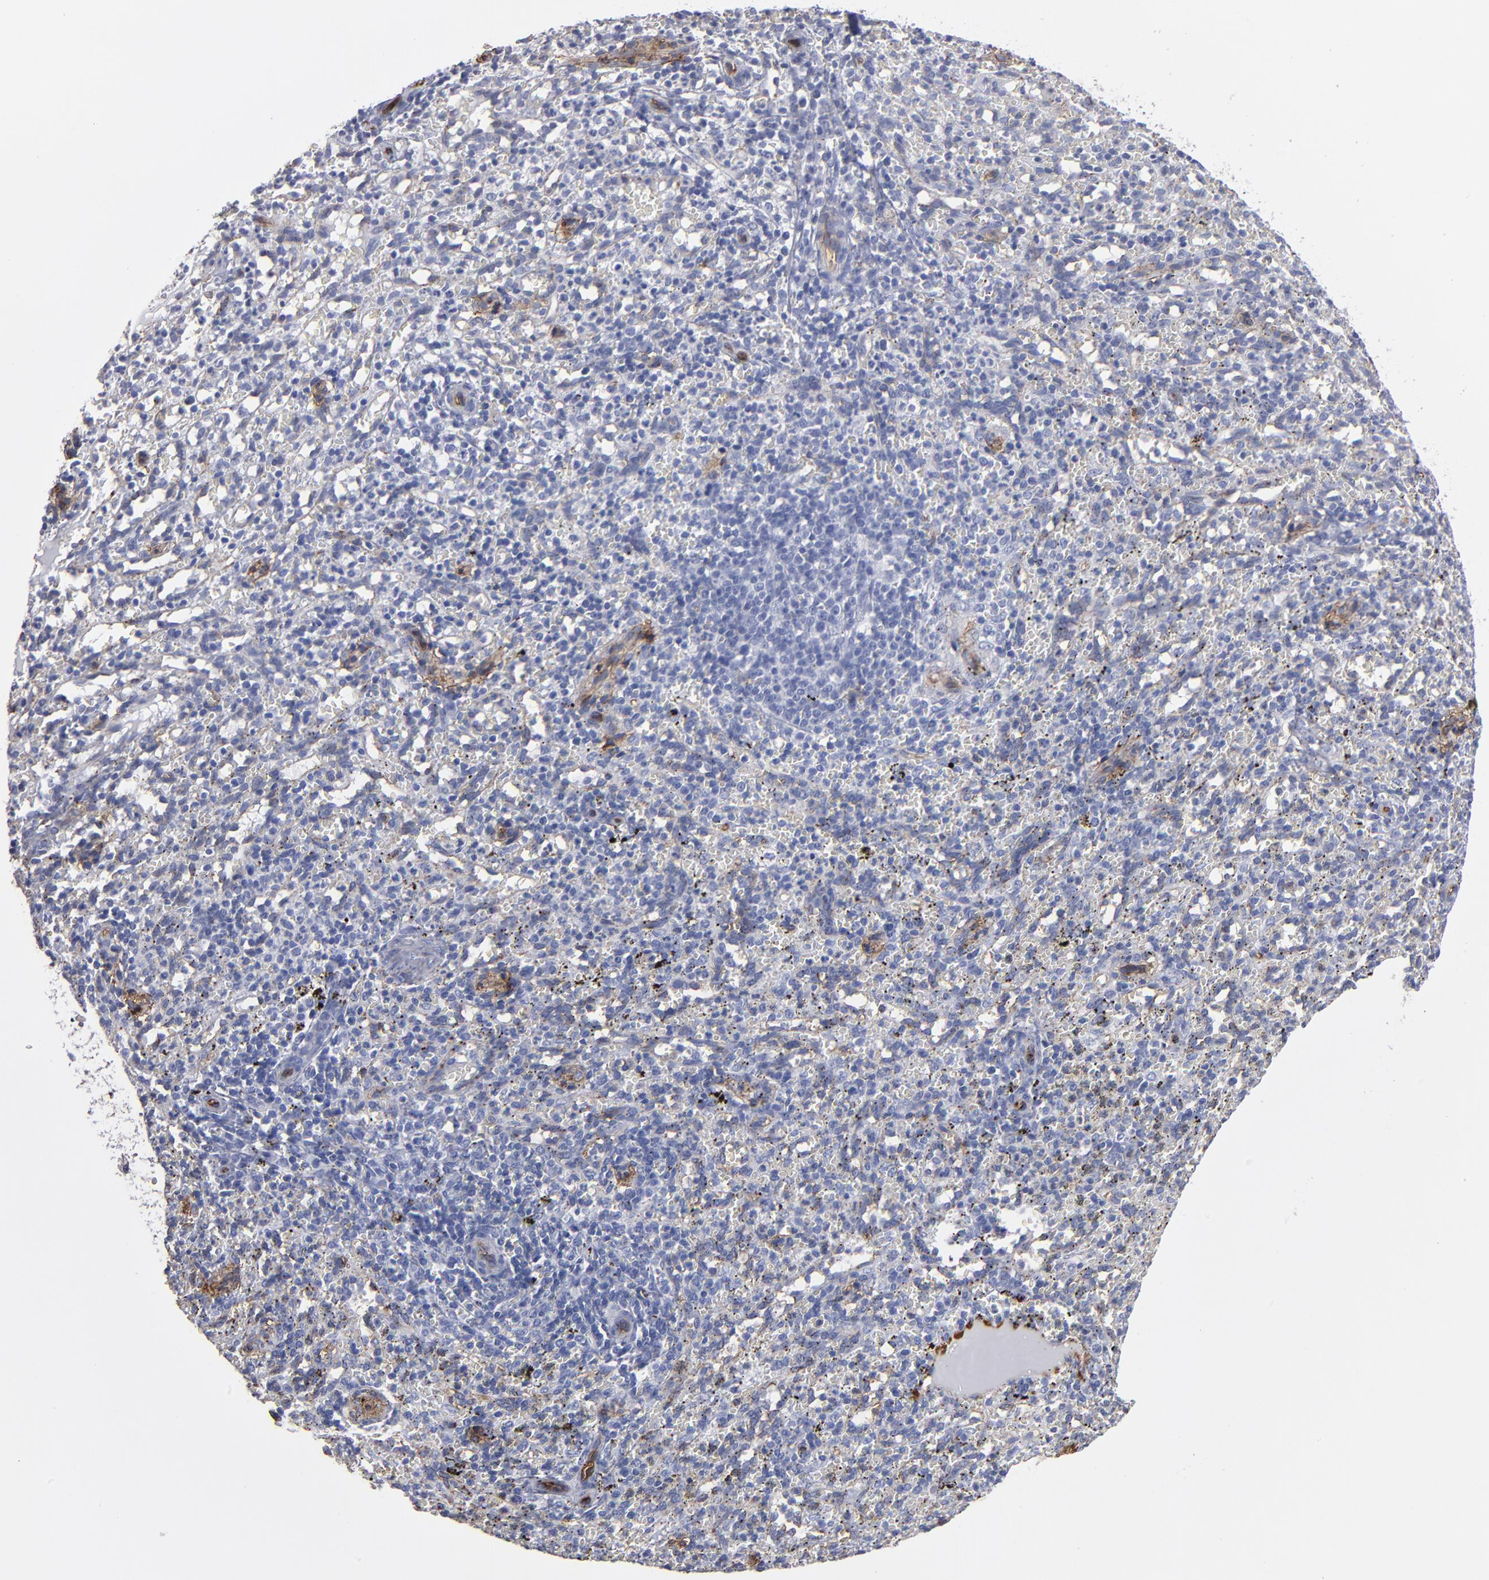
{"staining": {"intensity": "negative", "quantity": "none", "location": "none"}, "tissue": "spleen", "cell_type": "Cells in red pulp", "image_type": "normal", "snomed": [{"axis": "morphology", "description": "Normal tissue, NOS"}, {"axis": "topography", "description": "Spleen"}], "caption": "A photomicrograph of human spleen is negative for staining in cells in red pulp. (DAB (3,3'-diaminobenzidine) immunohistochemistry with hematoxylin counter stain).", "gene": "TM4SF1", "patient": {"sex": "female", "age": 10}}